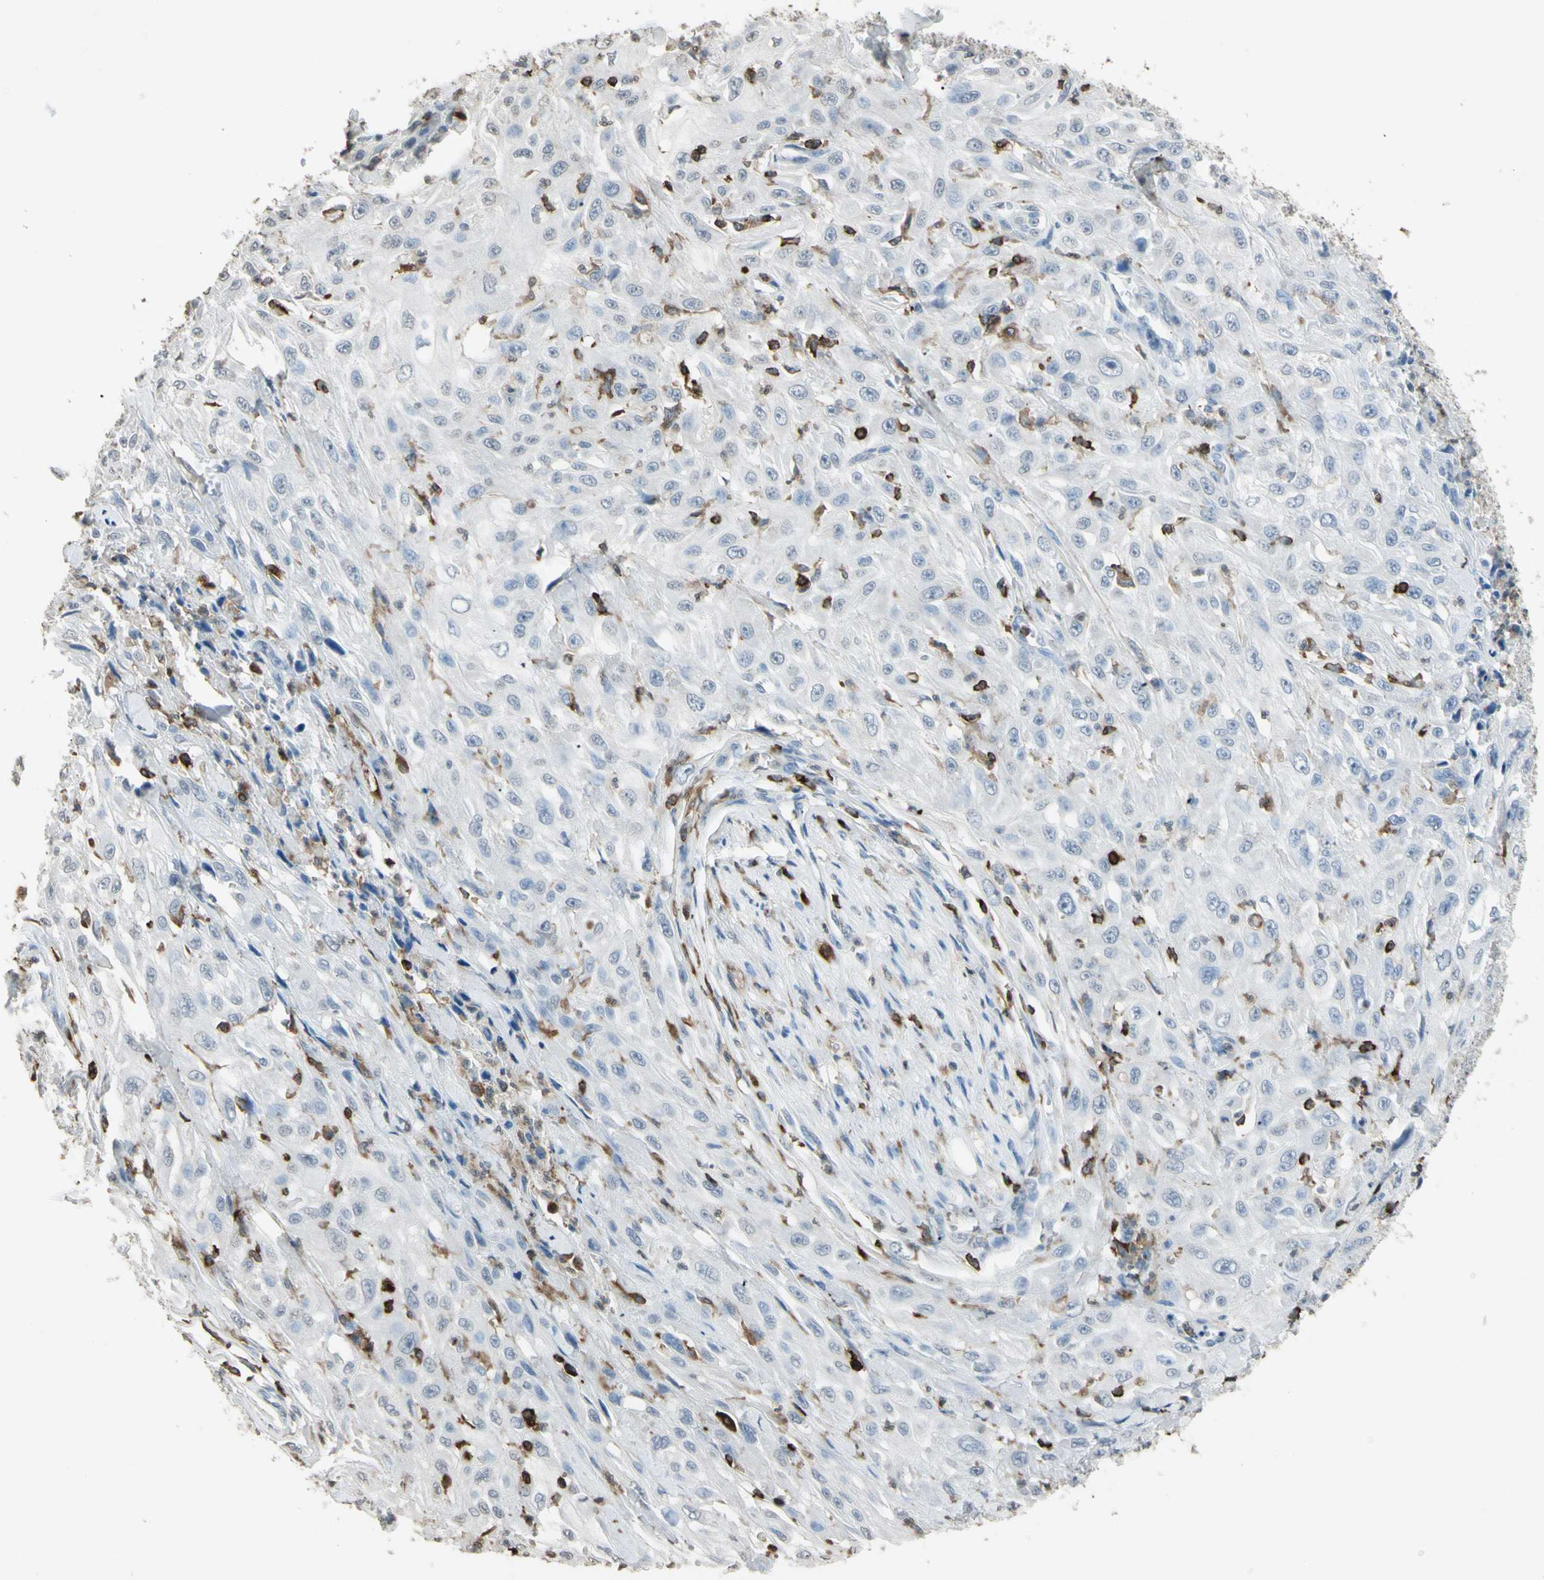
{"staining": {"intensity": "negative", "quantity": "none", "location": "none"}, "tissue": "skin cancer", "cell_type": "Tumor cells", "image_type": "cancer", "snomed": [{"axis": "morphology", "description": "Squamous cell carcinoma, NOS"}, {"axis": "morphology", "description": "Squamous cell carcinoma, metastatic, NOS"}, {"axis": "topography", "description": "Skin"}, {"axis": "topography", "description": "Lymph node"}], "caption": "An immunohistochemistry photomicrograph of skin cancer is shown. There is no staining in tumor cells of skin cancer.", "gene": "PSTPIP1", "patient": {"sex": "male", "age": 75}}